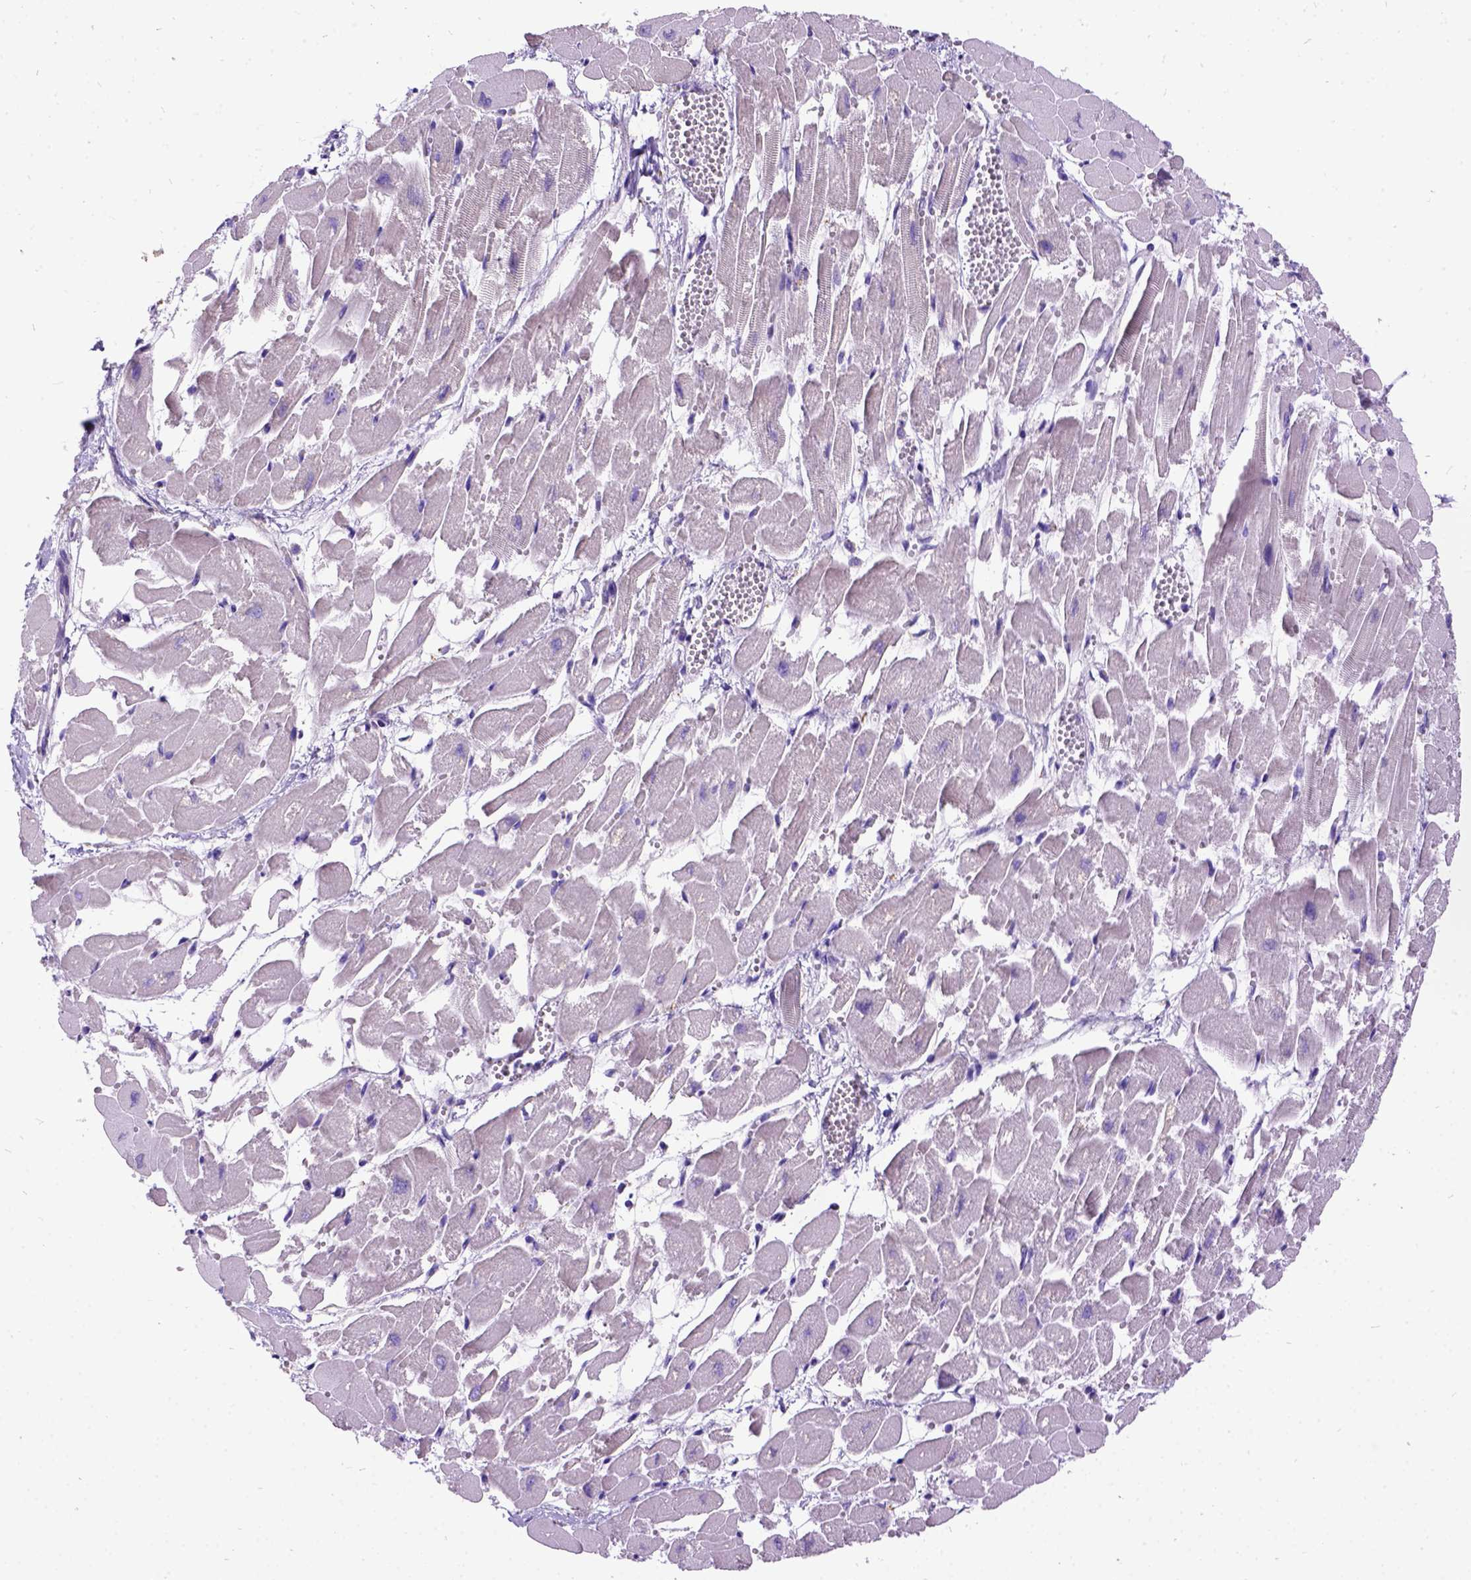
{"staining": {"intensity": "negative", "quantity": "none", "location": "none"}, "tissue": "heart muscle", "cell_type": "Cardiomyocytes", "image_type": "normal", "snomed": [{"axis": "morphology", "description": "Normal tissue, NOS"}, {"axis": "topography", "description": "Heart"}], "caption": "Cardiomyocytes show no significant protein positivity in unremarkable heart muscle. (DAB immunohistochemistry with hematoxylin counter stain).", "gene": "CFAP54", "patient": {"sex": "female", "age": 52}}